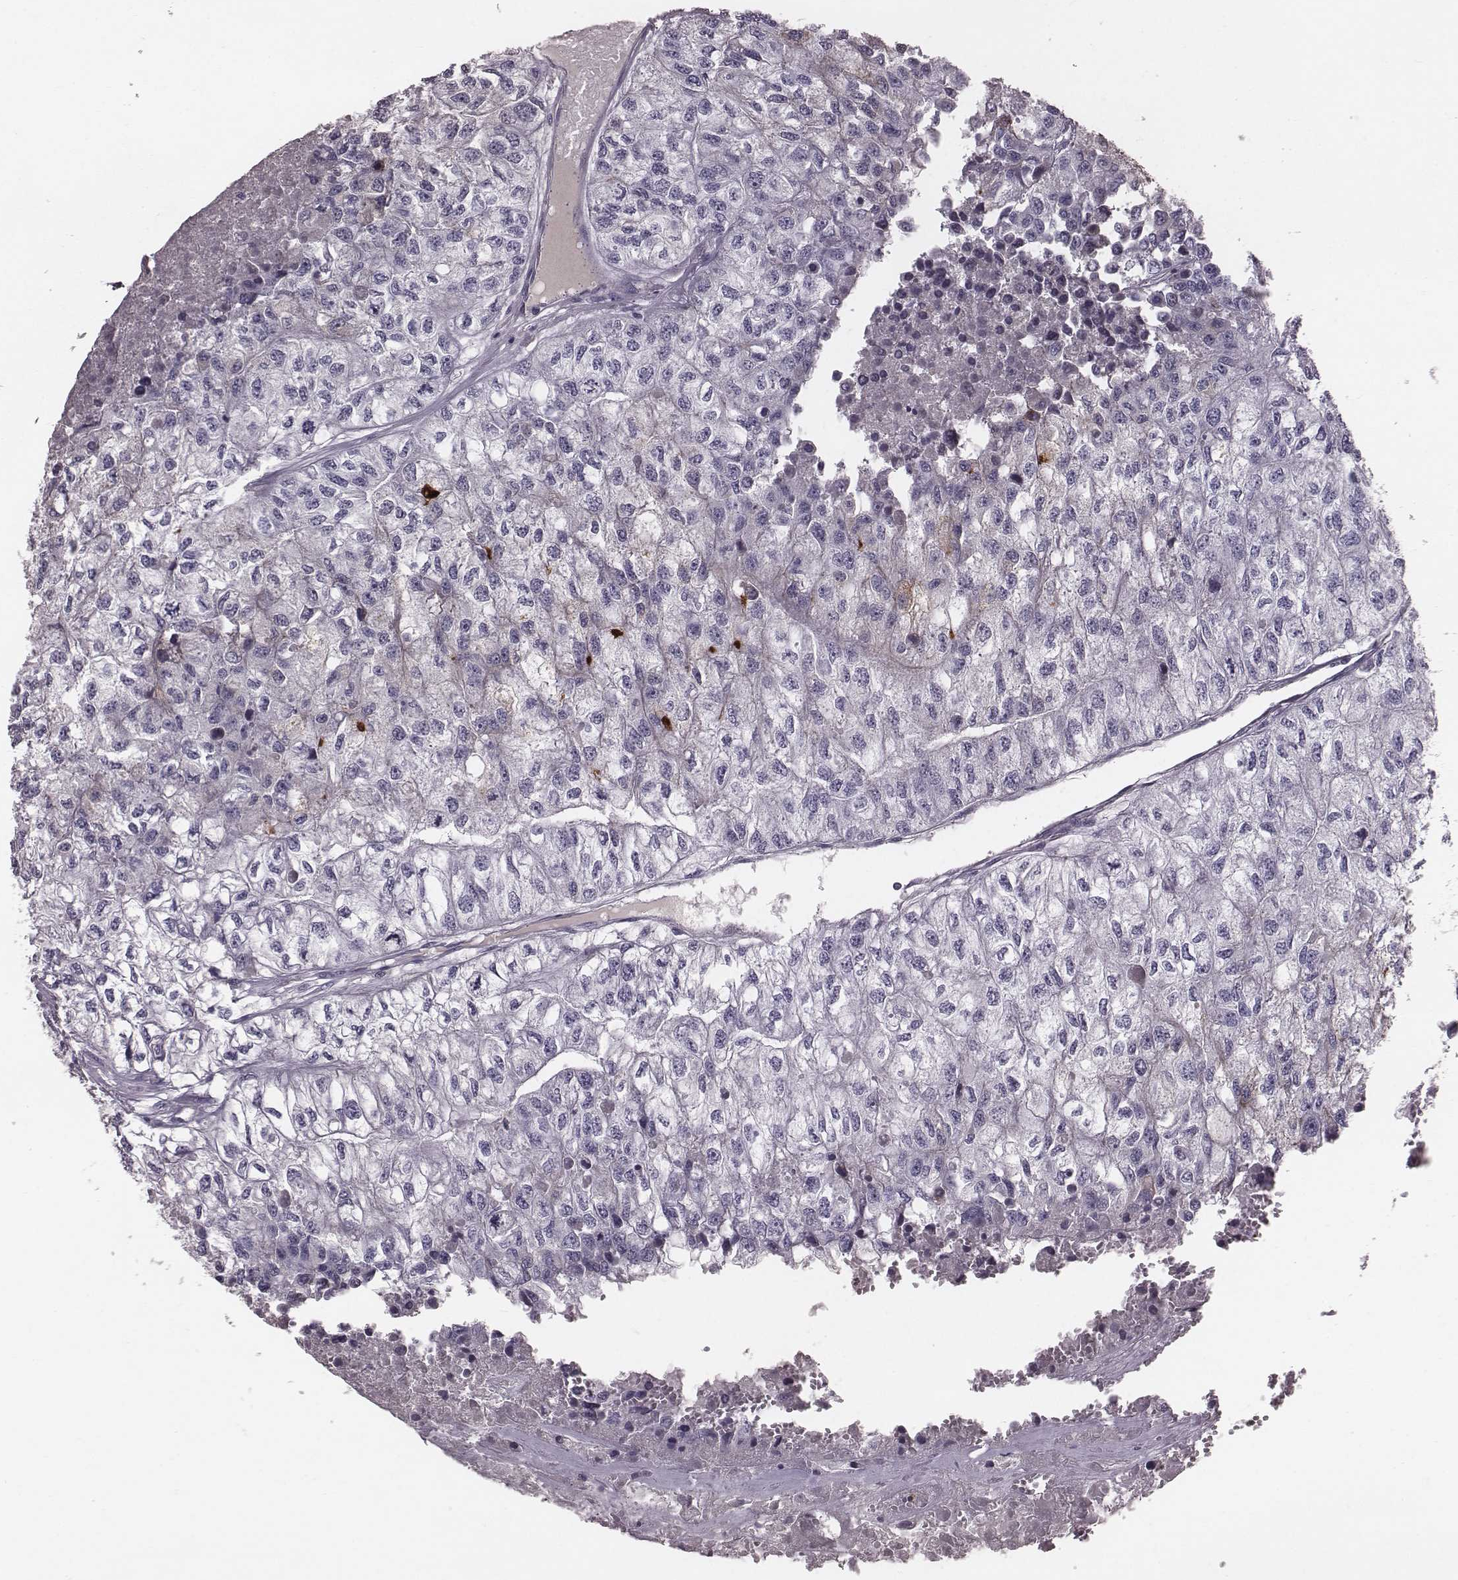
{"staining": {"intensity": "negative", "quantity": "none", "location": "none"}, "tissue": "renal cancer", "cell_type": "Tumor cells", "image_type": "cancer", "snomed": [{"axis": "morphology", "description": "Adenocarcinoma, NOS"}, {"axis": "topography", "description": "Kidney"}], "caption": "This photomicrograph is of renal cancer (adenocarcinoma) stained with immunohistochemistry to label a protein in brown with the nuclei are counter-stained blue. There is no expression in tumor cells.", "gene": "SMIM24", "patient": {"sex": "male", "age": 56}}